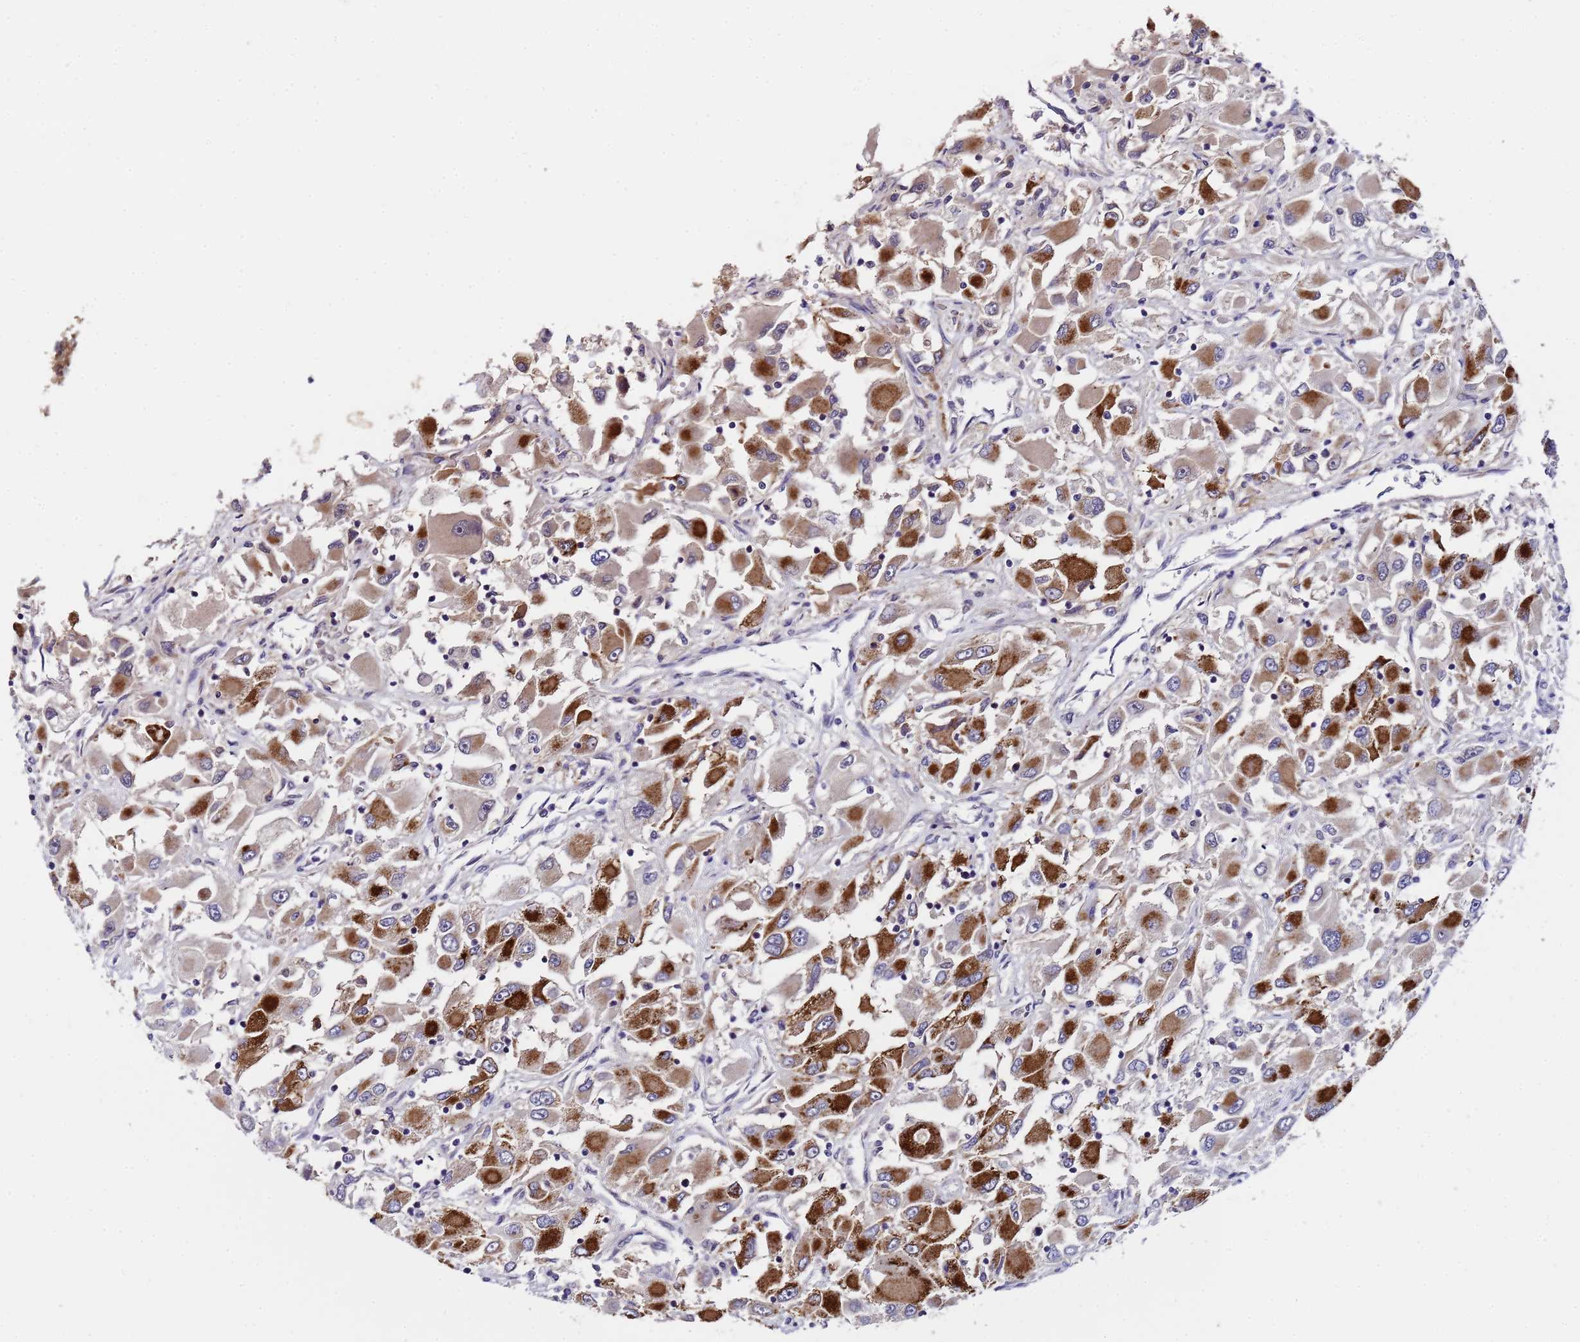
{"staining": {"intensity": "strong", "quantity": "25%-75%", "location": "cytoplasmic/membranous"}, "tissue": "renal cancer", "cell_type": "Tumor cells", "image_type": "cancer", "snomed": [{"axis": "morphology", "description": "Adenocarcinoma, NOS"}, {"axis": "topography", "description": "Kidney"}], "caption": "Adenocarcinoma (renal) stained with a protein marker exhibits strong staining in tumor cells.", "gene": "ANAPC13", "patient": {"sex": "female", "age": 52}}